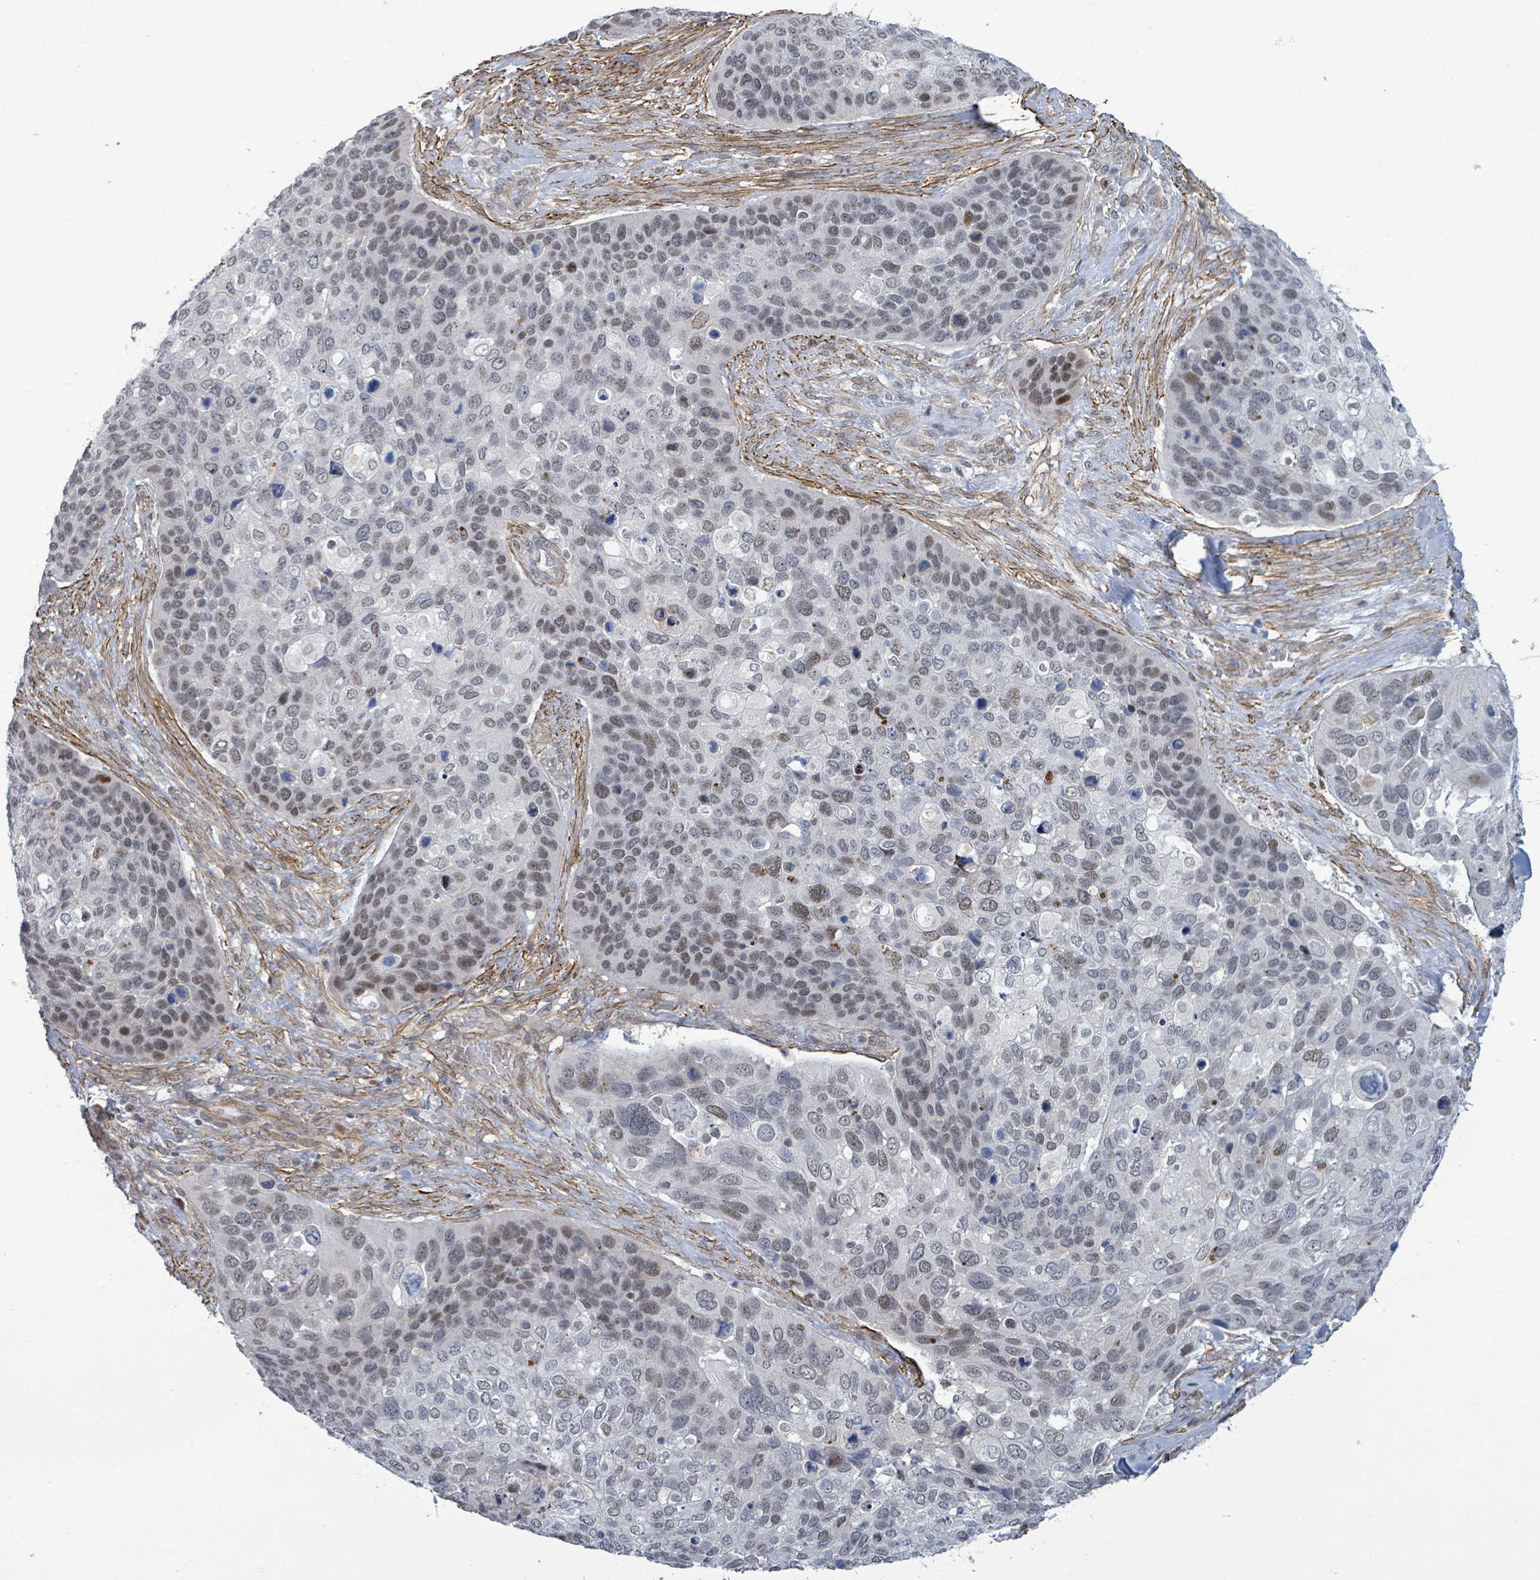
{"staining": {"intensity": "negative", "quantity": "none", "location": "none"}, "tissue": "skin cancer", "cell_type": "Tumor cells", "image_type": "cancer", "snomed": [{"axis": "morphology", "description": "Basal cell carcinoma"}, {"axis": "topography", "description": "Skin"}], "caption": "This is a image of immunohistochemistry (IHC) staining of basal cell carcinoma (skin), which shows no staining in tumor cells.", "gene": "DMRTC1B", "patient": {"sex": "female", "age": 74}}